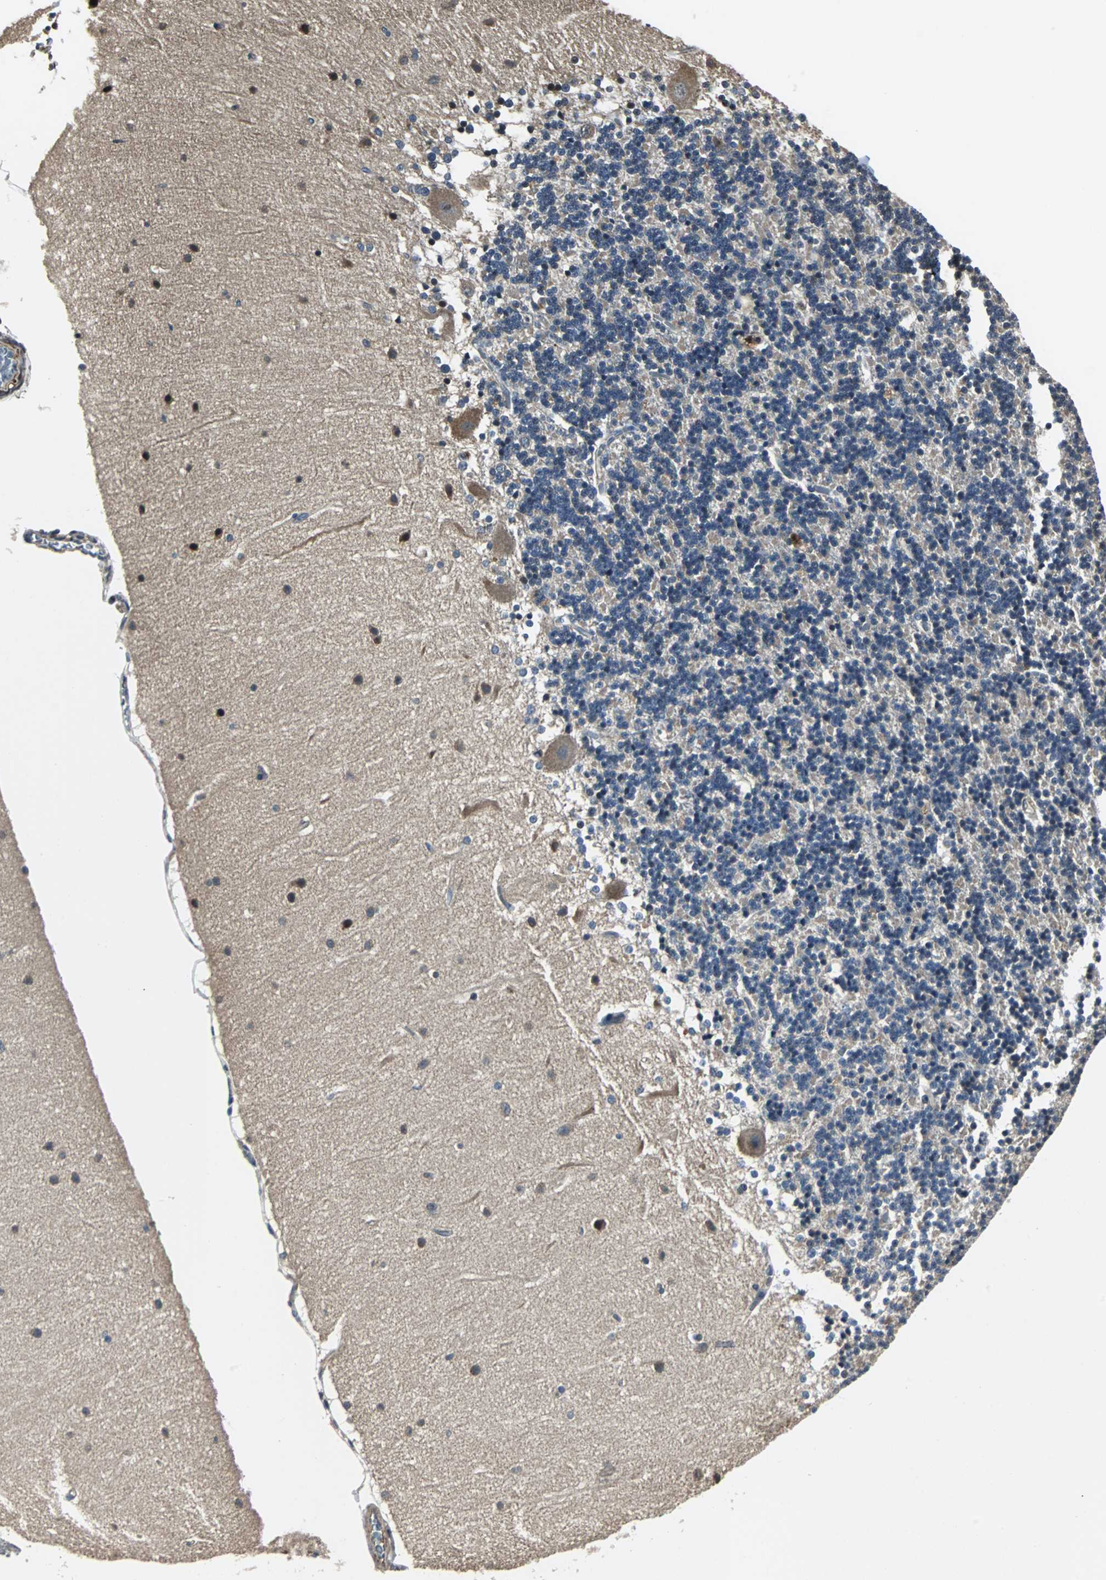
{"staining": {"intensity": "negative", "quantity": "none", "location": "none"}, "tissue": "cerebellum", "cell_type": "Cells in granular layer", "image_type": "normal", "snomed": [{"axis": "morphology", "description": "Normal tissue, NOS"}, {"axis": "topography", "description": "Cerebellum"}], "caption": "Cells in granular layer show no significant protein staining in benign cerebellum. (Stains: DAB (3,3'-diaminobenzidine) IHC with hematoxylin counter stain, Microscopy: brightfield microscopy at high magnification).", "gene": "CHP1", "patient": {"sex": "female", "age": 54}}